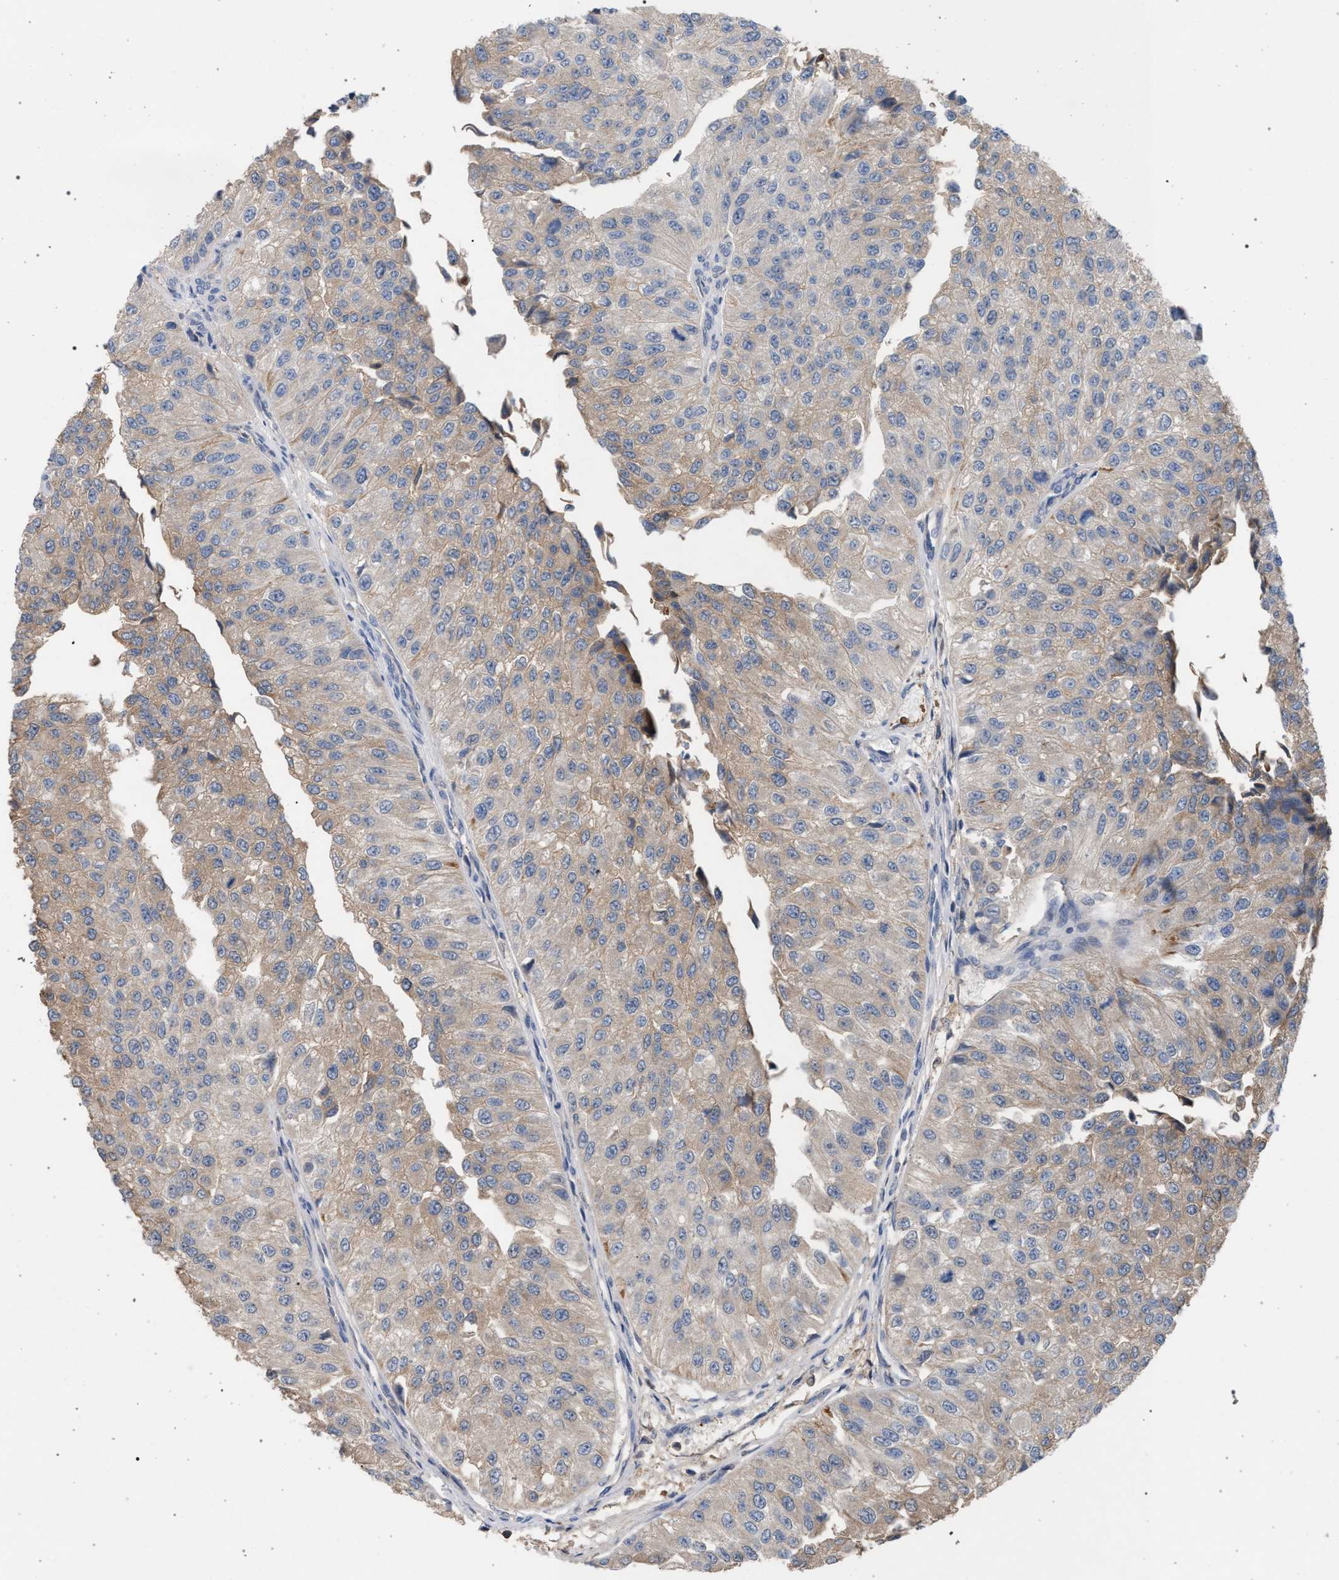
{"staining": {"intensity": "weak", "quantity": "25%-75%", "location": "cytoplasmic/membranous"}, "tissue": "urothelial cancer", "cell_type": "Tumor cells", "image_type": "cancer", "snomed": [{"axis": "morphology", "description": "Urothelial carcinoma, High grade"}, {"axis": "topography", "description": "Kidney"}, {"axis": "topography", "description": "Urinary bladder"}], "caption": "A brown stain labels weak cytoplasmic/membranous staining of a protein in urothelial carcinoma (high-grade) tumor cells.", "gene": "TECPR1", "patient": {"sex": "male", "age": 77}}